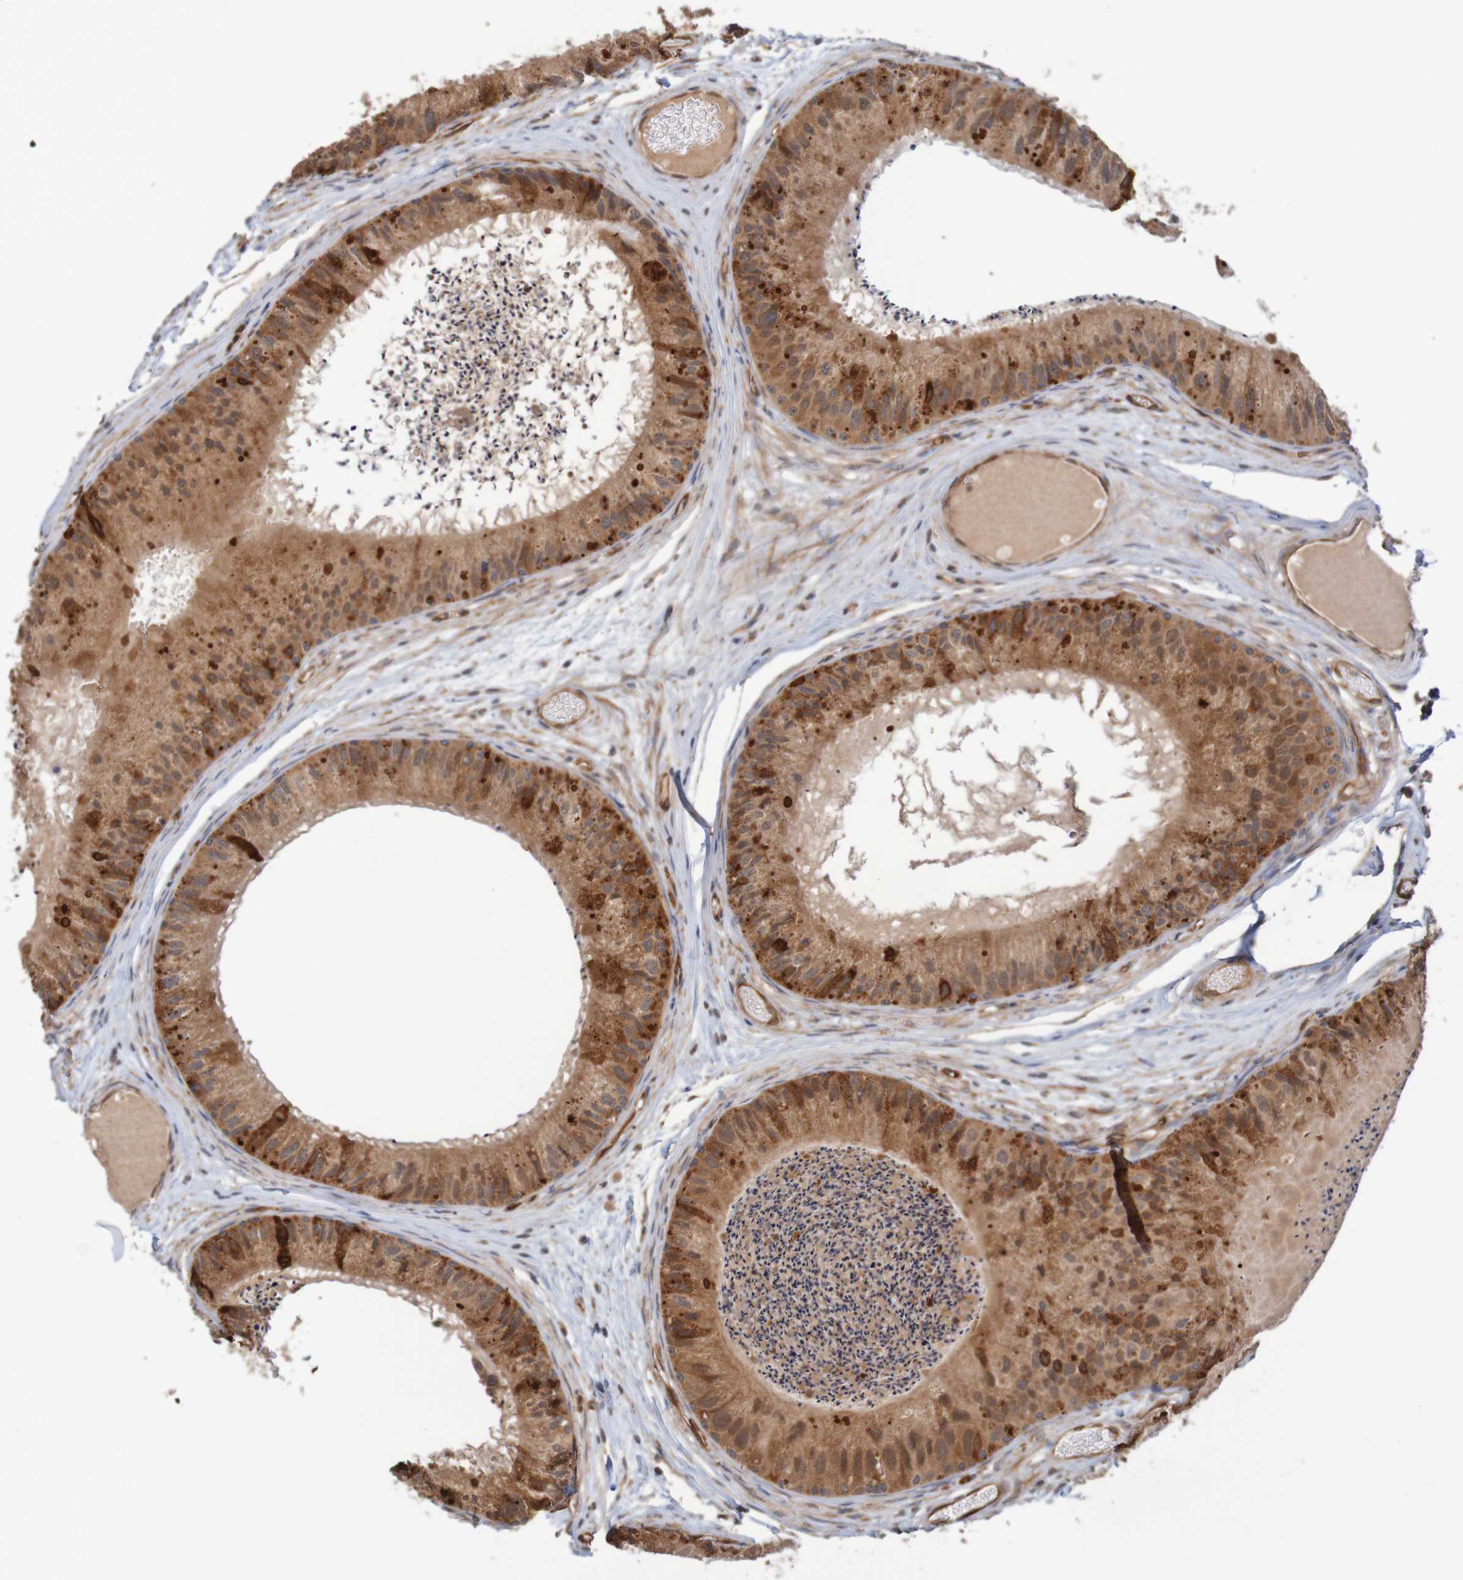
{"staining": {"intensity": "strong", "quantity": ">75%", "location": "cytoplasmic/membranous"}, "tissue": "epididymis", "cell_type": "Glandular cells", "image_type": "normal", "snomed": [{"axis": "morphology", "description": "Normal tissue, NOS"}, {"axis": "topography", "description": "Epididymis"}], "caption": "Immunohistochemical staining of unremarkable human epididymis reveals strong cytoplasmic/membranous protein expression in about >75% of glandular cells. Immunohistochemistry stains the protein in brown and the nuclei are stained blue.", "gene": "MRPL52", "patient": {"sex": "male", "age": 31}}